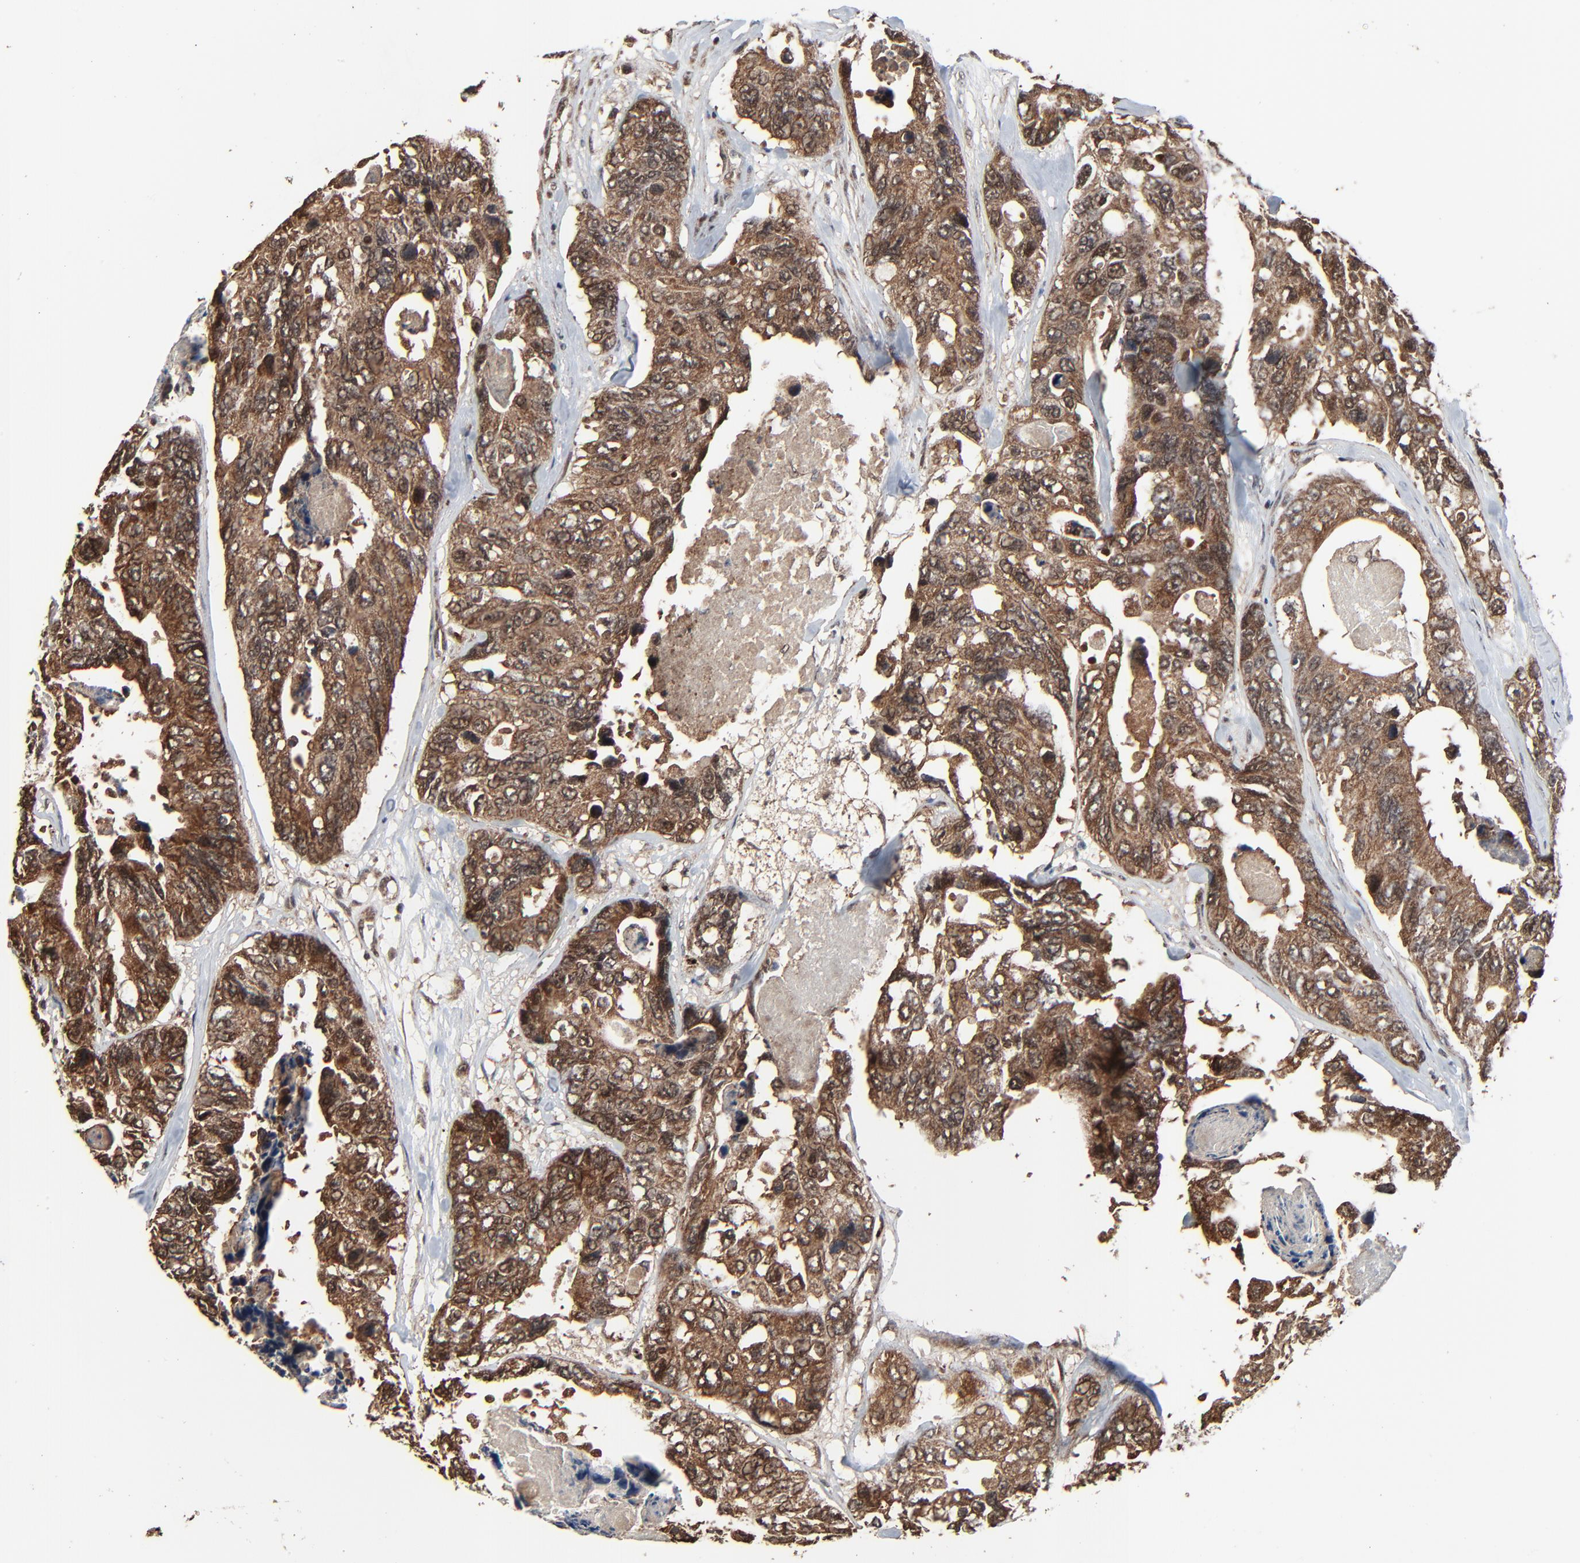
{"staining": {"intensity": "moderate", "quantity": ">75%", "location": "cytoplasmic/membranous,nuclear"}, "tissue": "colorectal cancer", "cell_type": "Tumor cells", "image_type": "cancer", "snomed": [{"axis": "morphology", "description": "Adenocarcinoma, NOS"}, {"axis": "topography", "description": "Colon"}], "caption": "The immunohistochemical stain shows moderate cytoplasmic/membranous and nuclear expression in tumor cells of colorectal adenocarcinoma tissue.", "gene": "RHOJ", "patient": {"sex": "female", "age": 86}}